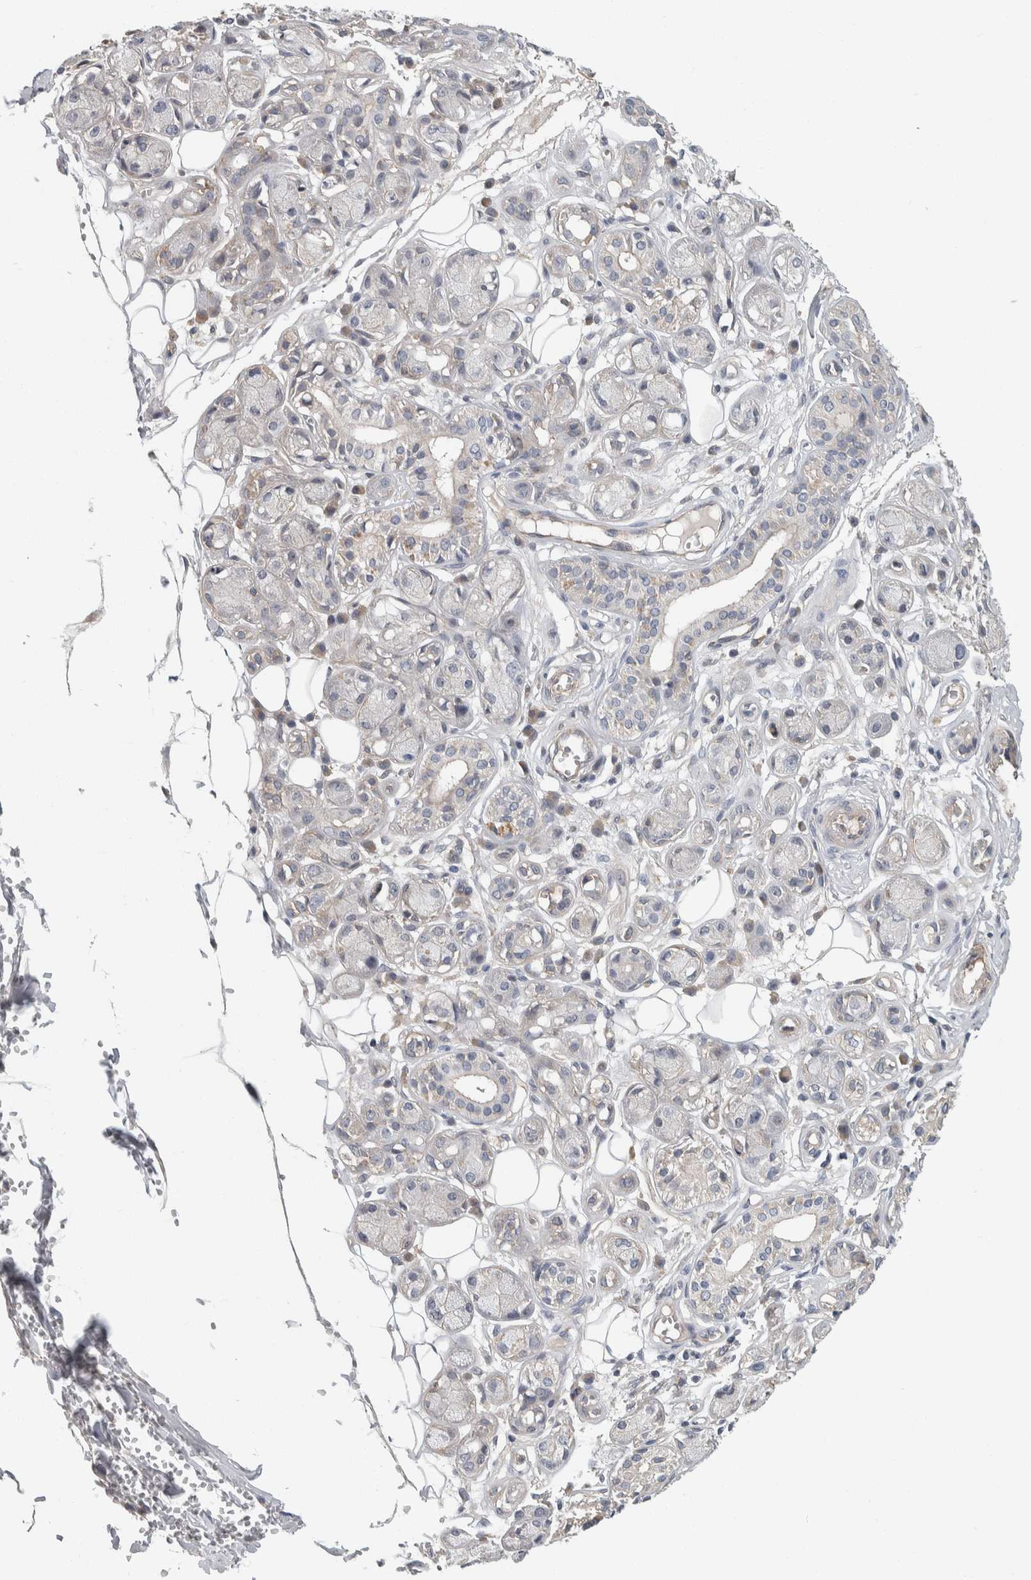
{"staining": {"intensity": "negative", "quantity": "none", "location": "none"}, "tissue": "adipose tissue", "cell_type": "Adipocytes", "image_type": "normal", "snomed": [{"axis": "morphology", "description": "Normal tissue, NOS"}, {"axis": "morphology", "description": "Inflammation, NOS"}, {"axis": "topography", "description": "Salivary gland"}, {"axis": "topography", "description": "Peripheral nerve tissue"}], "caption": "The IHC micrograph has no significant staining in adipocytes of adipose tissue. (Stains: DAB (3,3'-diaminobenzidine) IHC with hematoxylin counter stain, Microscopy: brightfield microscopy at high magnification).", "gene": "KCNJ3", "patient": {"sex": "female", "age": 75}}